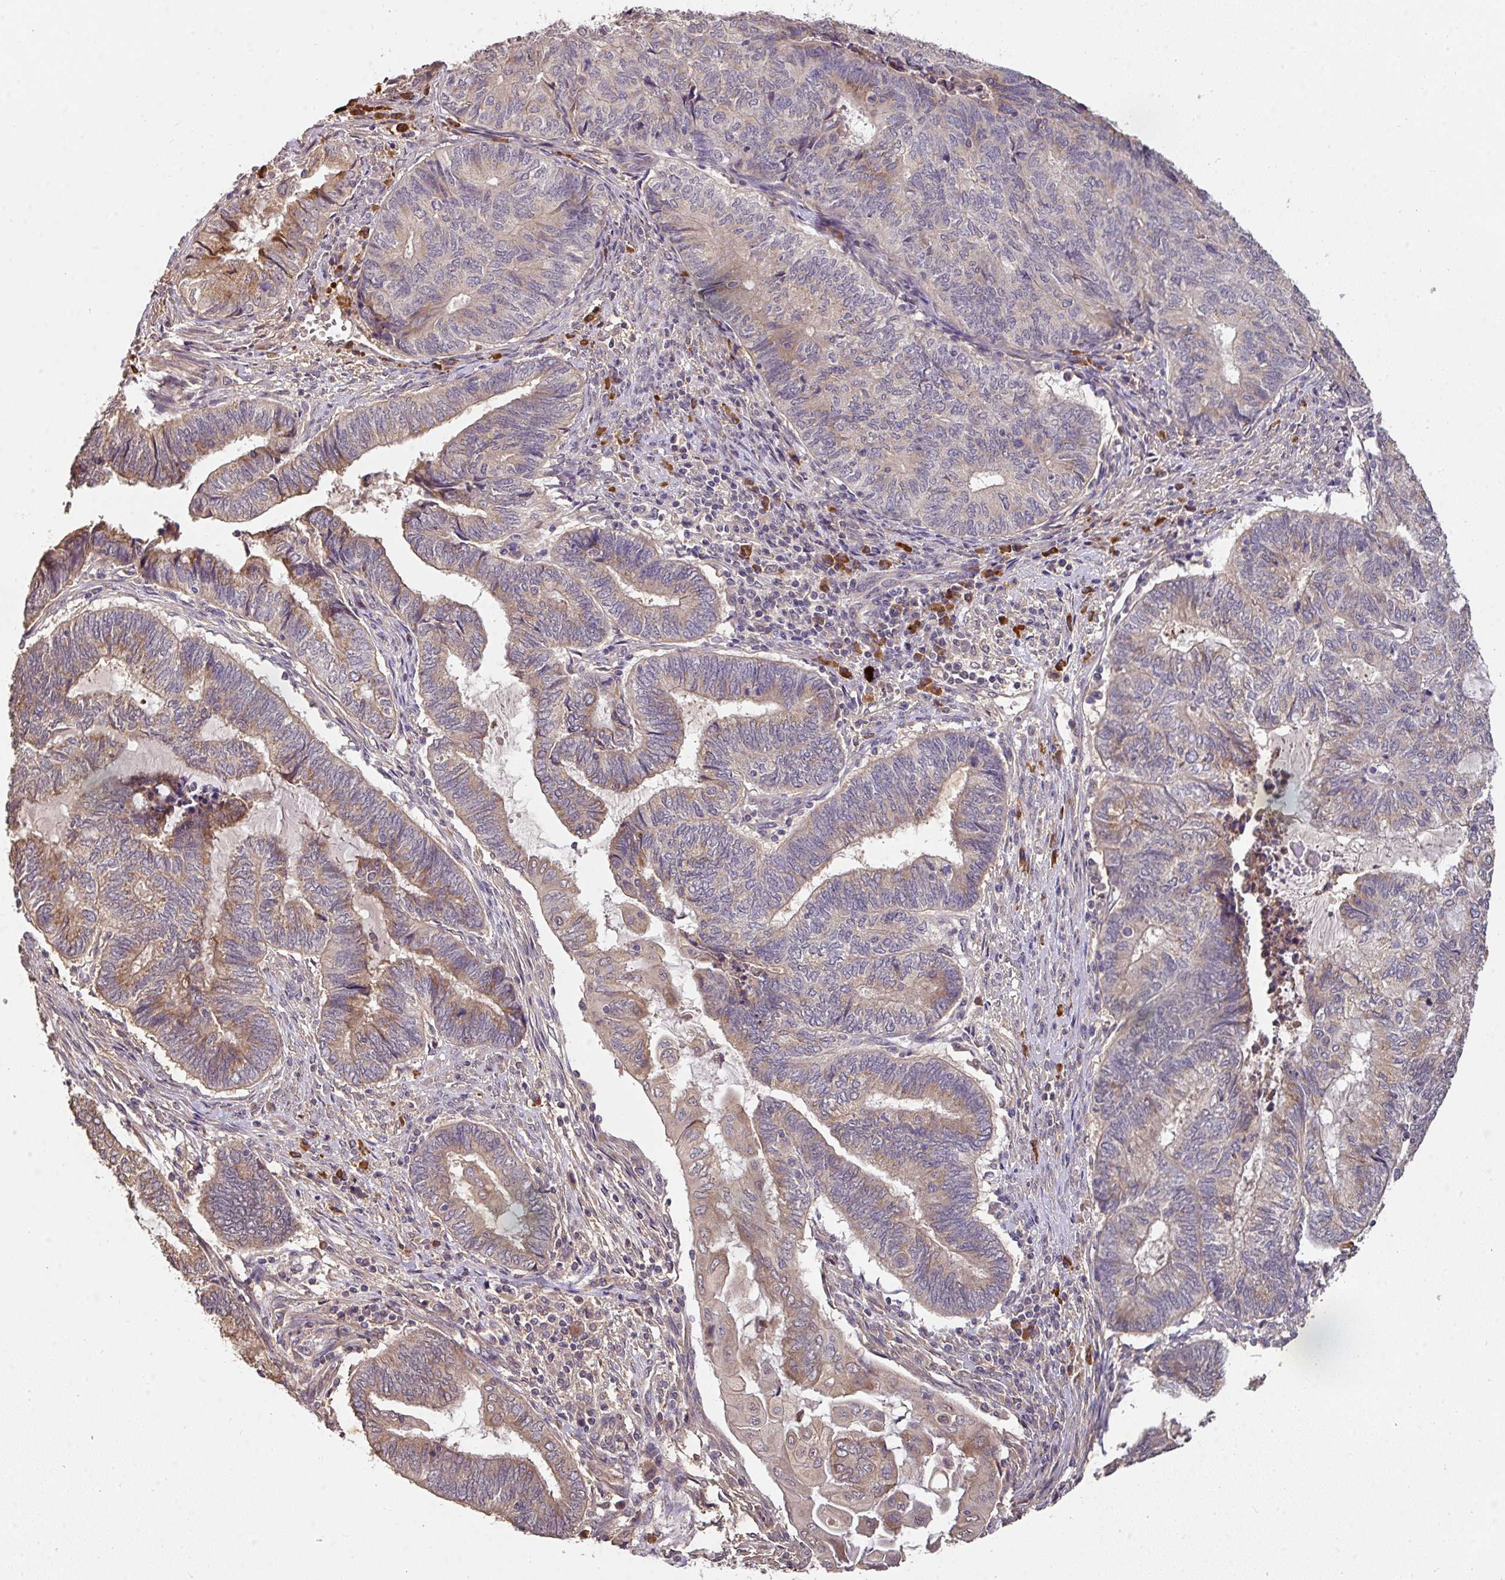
{"staining": {"intensity": "moderate", "quantity": "25%-75%", "location": "cytoplasmic/membranous"}, "tissue": "endometrial cancer", "cell_type": "Tumor cells", "image_type": "cancer", "snomed": [{"axis": "morphology", "description": "Adenocarcinoma, NOS"}, {"axis": "topography", "description": "Uterus"}, {"axis": "topography", "description": "Endometrium"}], "caption": "Adenocarcinoma (endometrial) was stained to show a protein in brown. There is medium levels of moderate cytoplasmic/membranous staining in approximately 25%-75% of tumor cells. Nuclei are stained in blue.", "gene": "ACVR2B", "patient": {"sex": "female", "age": 70}}